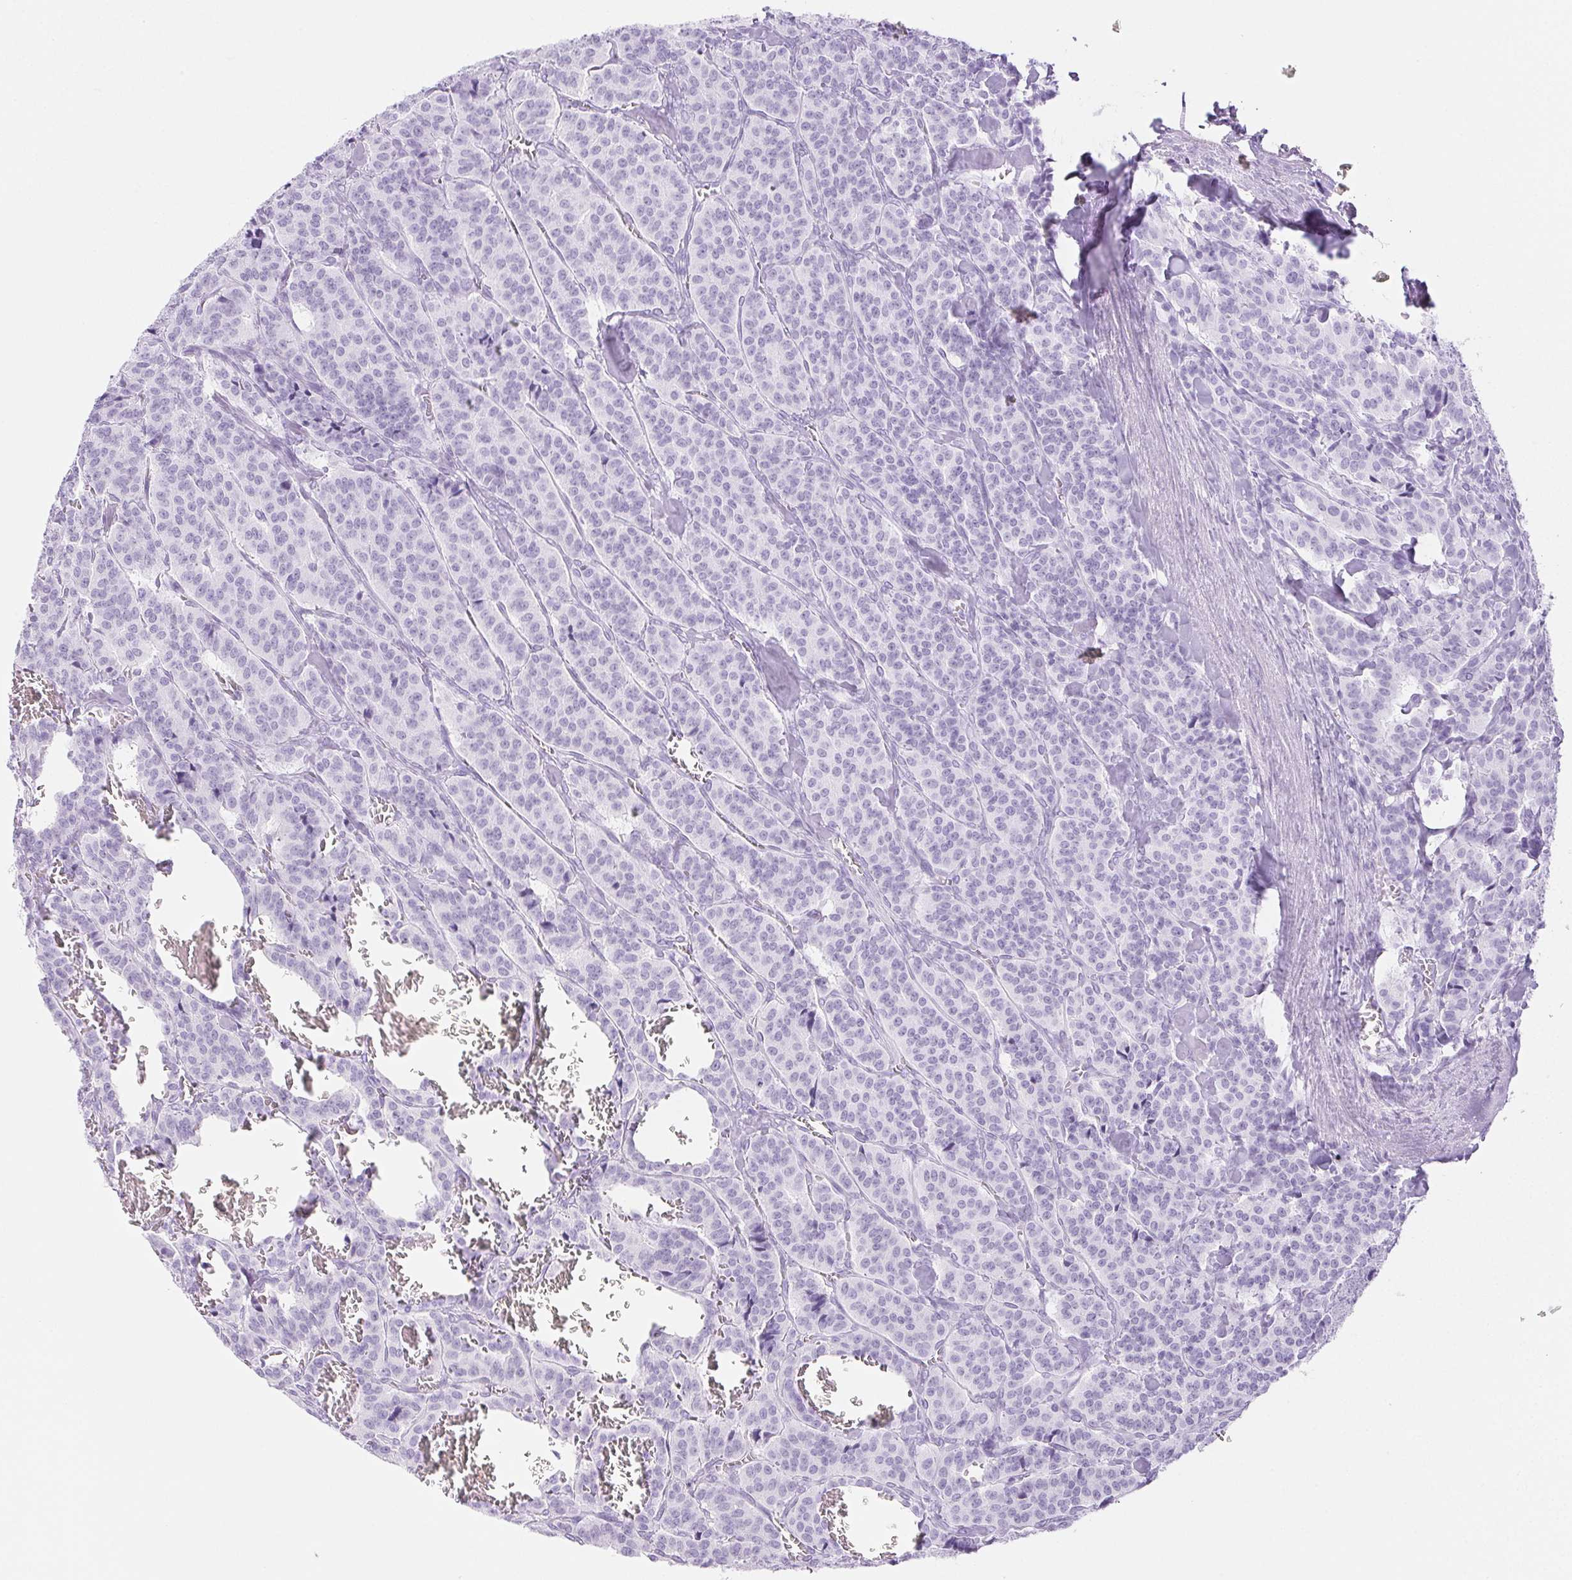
{"staining": {"intensity": "negative", "quantity": "none", "location": "none"}, "tissue": "carcinoid", "cell_type": "Tumor cells", "image_type": "cancer", "snomed": [{"axis": "morphology", "description": "Normal tissue, NOS"}, {"axis": "morphology", "description": "Carcinoid, malignant, NOS"}, {"axis": "topography", "description": "Lung"}], "caption": "Tumor cells show no significant expression in malignant carcinoid.", "gene": "PI3", "patient": {"sex": "female", "age": 46}}